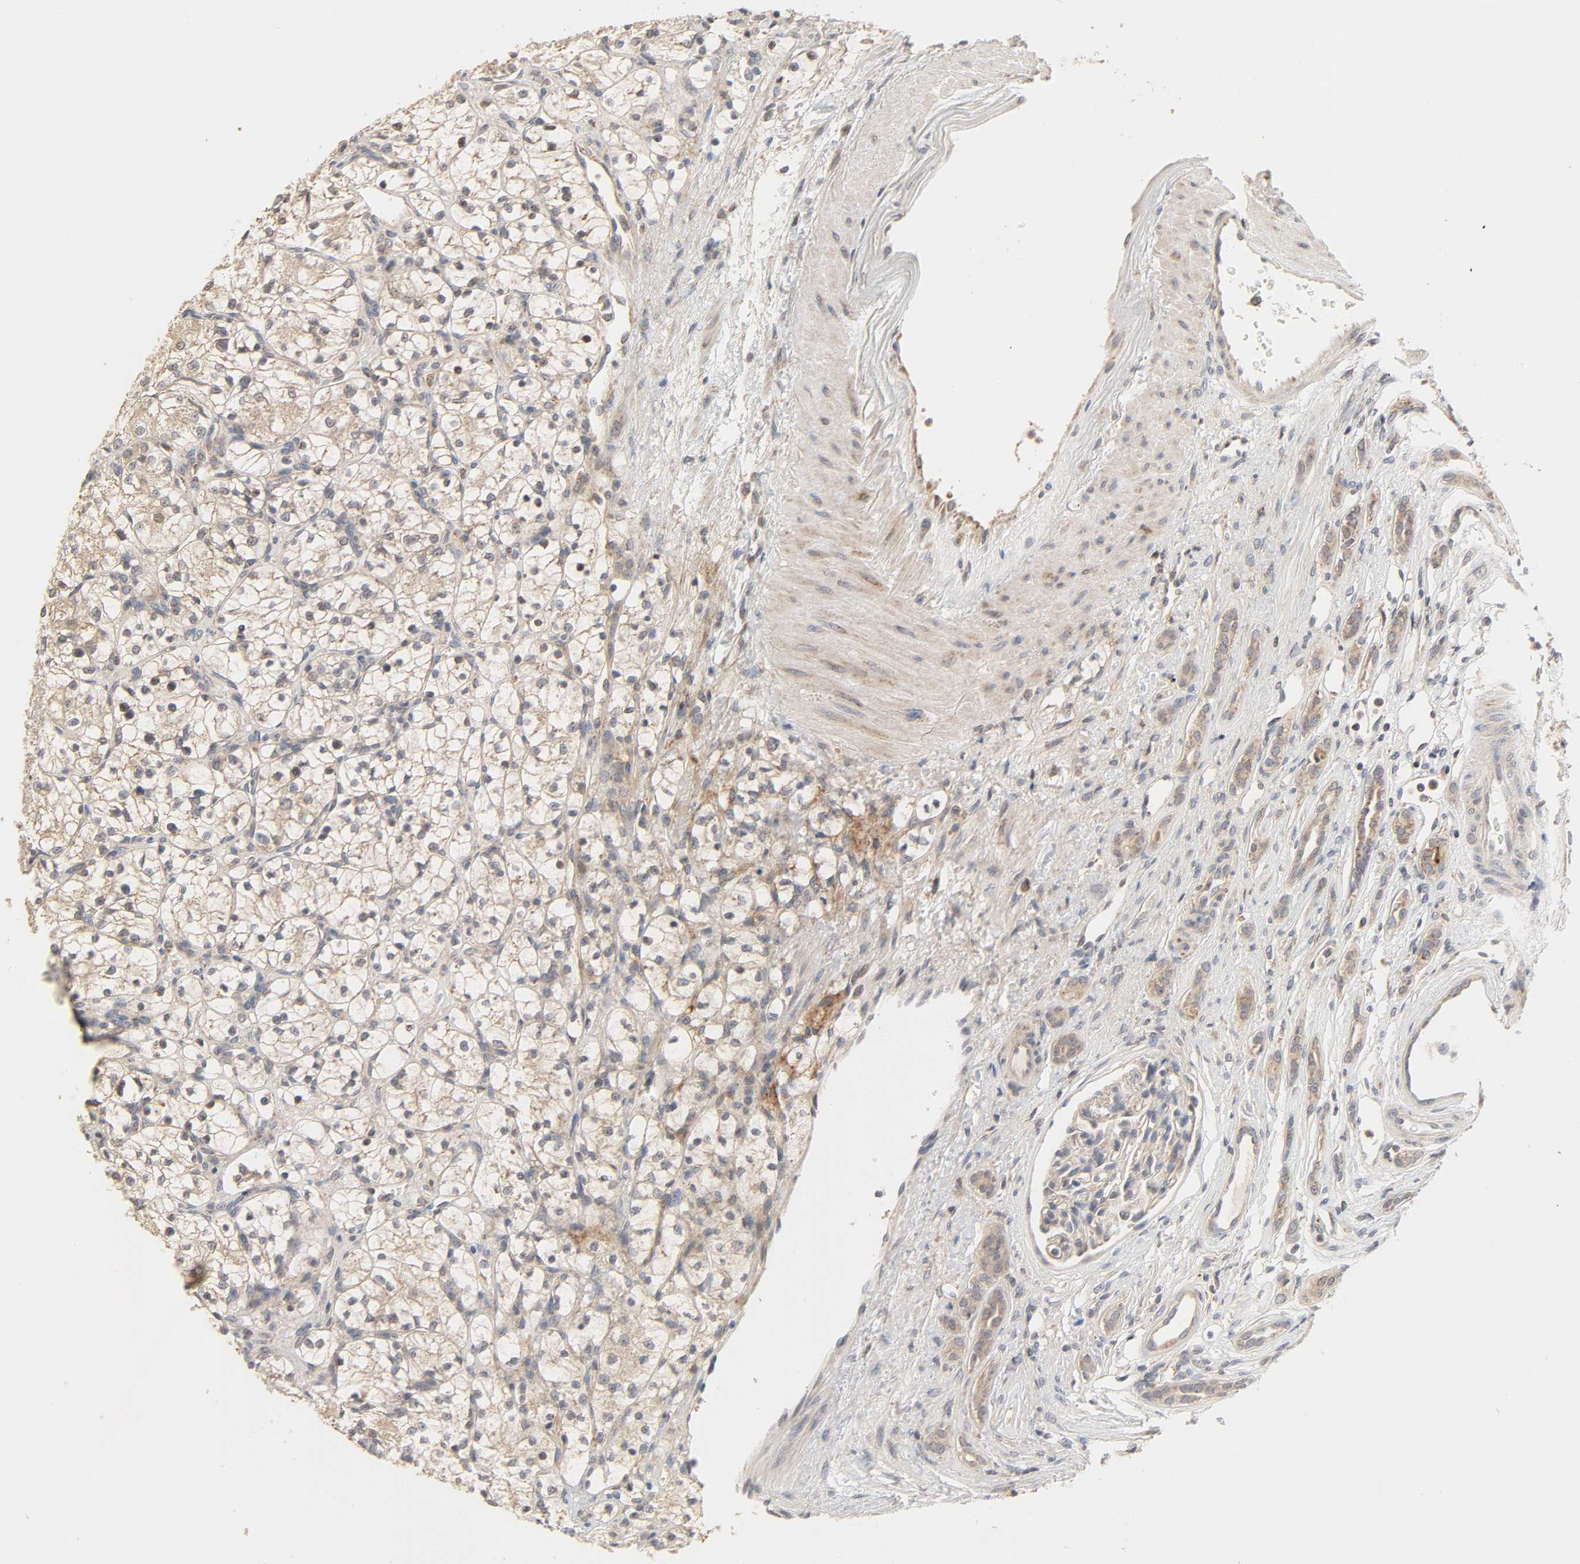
{"staining": {"intensity": "weak", "quantity": "25%-75%", "location": "cytoplasmic/membranous,nuclear"}, "tissue": "renal cancer", "cell_type": "Tumor cells", "image_type": "cancer", "snomed": [{"axis": "morphology", "description": "Adenocarcinoma, NOS"}, {"axis": "topography", "description": "Kidney"}], "caption": "Renal adenocarcinoma stained for a protein displays weak cytoplasmic/membranous and nuclear positivity in tumor cells.", "gene": "CLEC4E", "patient": {"sex": "female", "age": 60}}